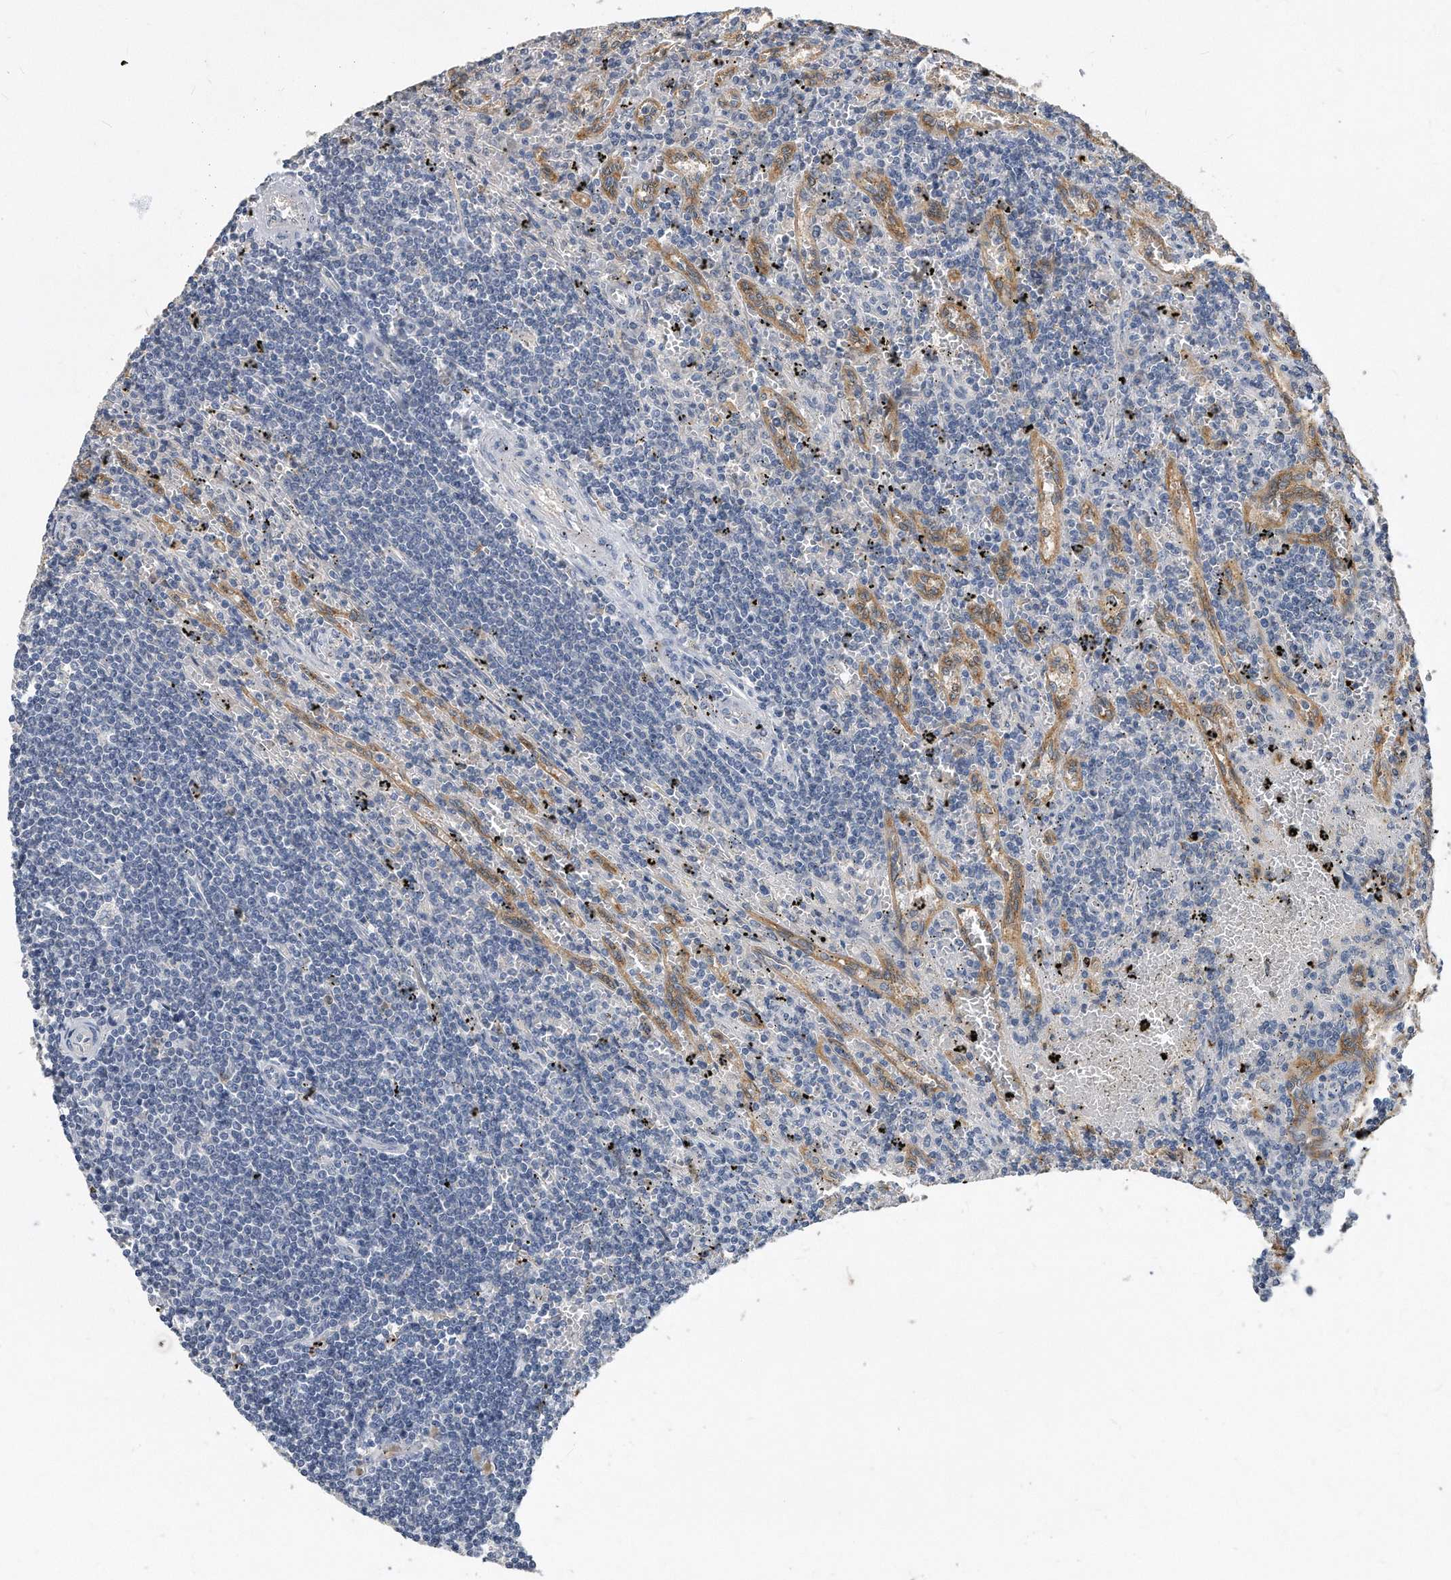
{"staining": {"intensity": "negative", "quantity": "none", "location": "none"}, "tissue": "lymphoma", "cell_type": "Tumor cells", "image_type": "cancer", "snomed": [{"axis": "morphology", "description": "Malignant lymphoma, non-Hodgkin's type, Low grade"}, {"axis": "topography", "description": "Spleen"}], "caption": "Histopathology image shows no protein staining in tumor cells of lymphoma tissue.", "gene": "HOMER3", "patient": {"sex": "male", "age": 76}}